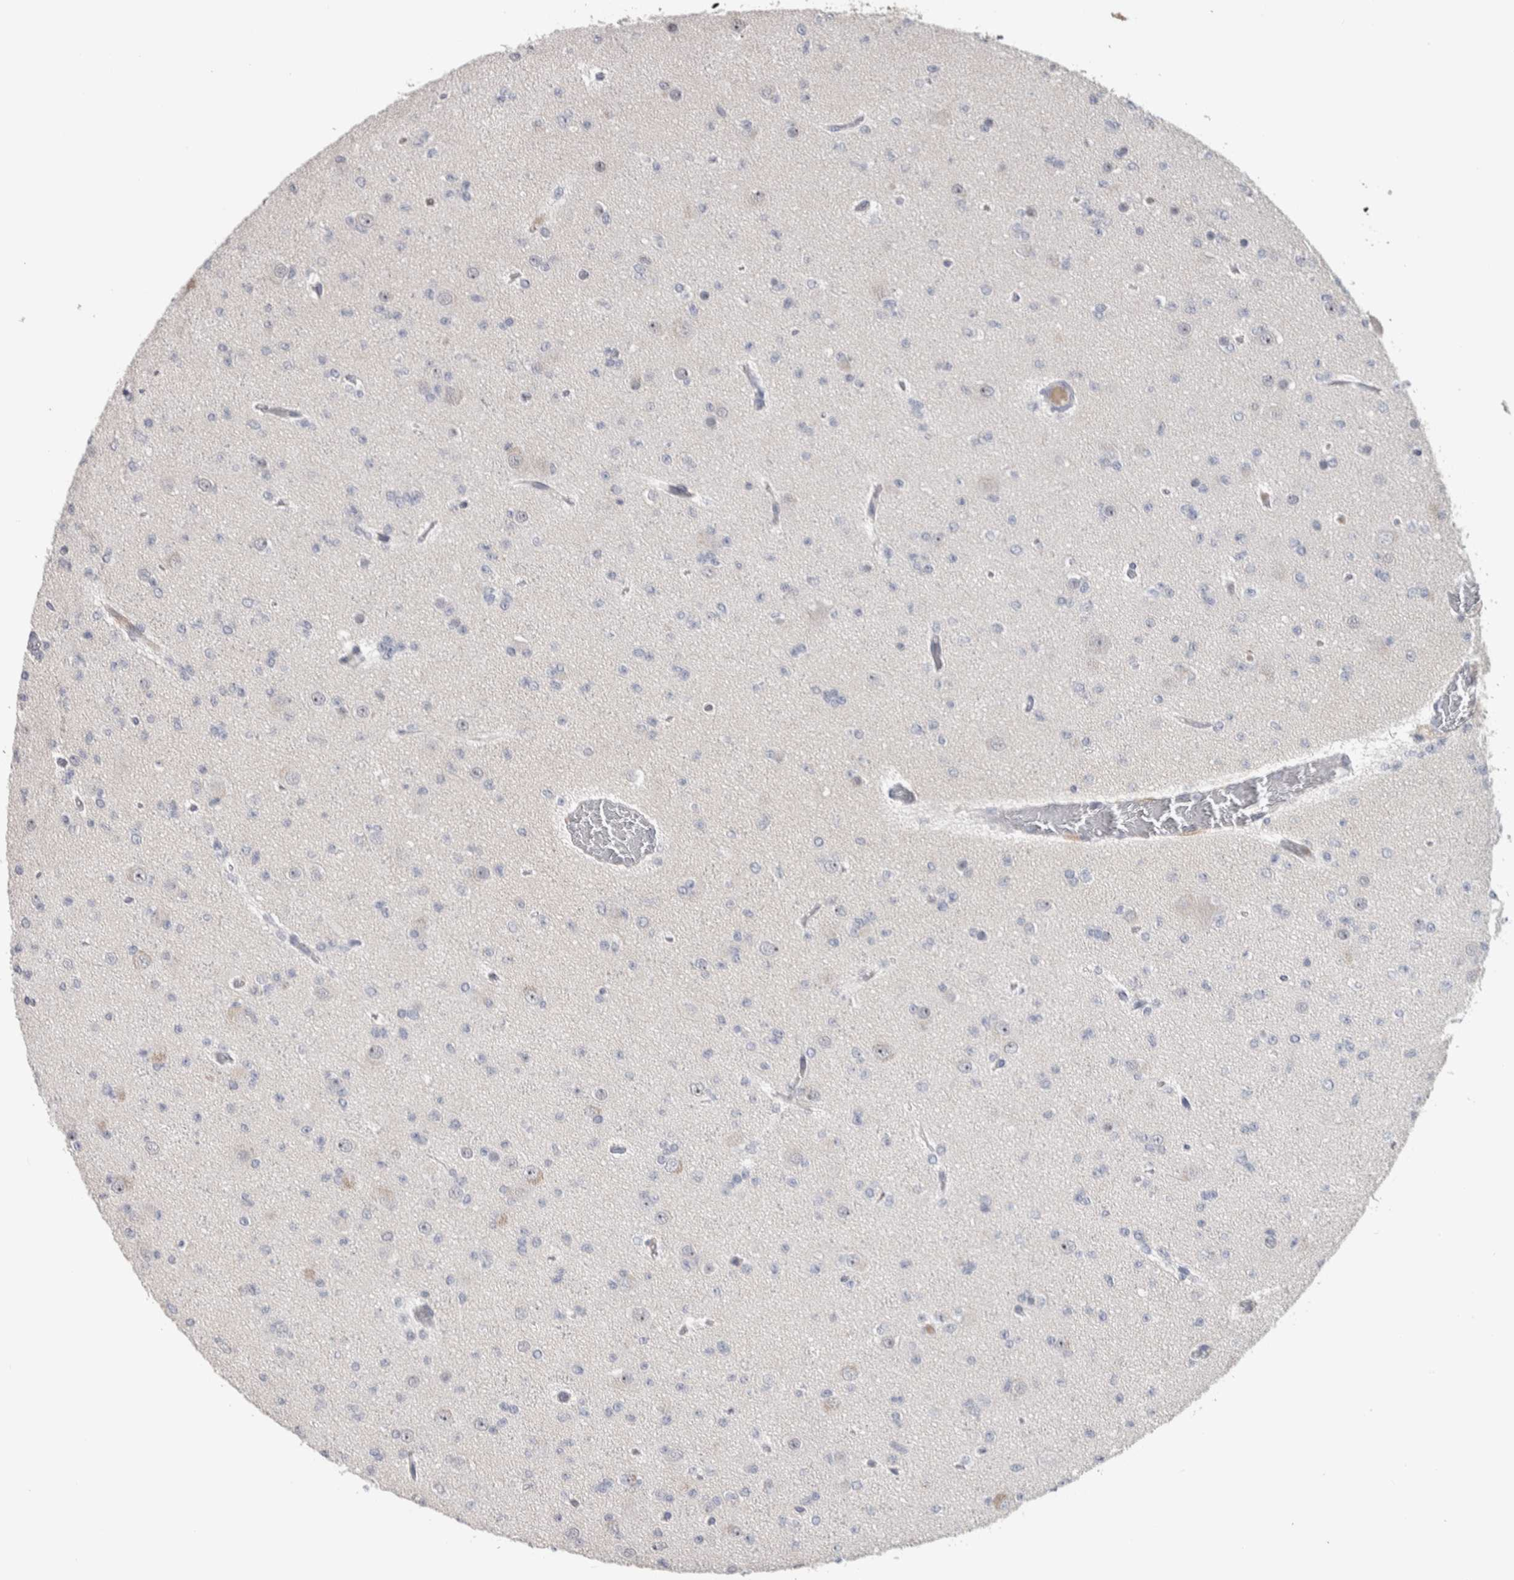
{"staining": {"intensity": "weak", "quantity": "<25%", "location": "nuclear"}, "tissue": "glioma", "cell_type": "Tumor cells", "image_type": "cancer", "snomed": [{"axis": "morphology", "description": "Glioma, malignant, Low grade"}, {"axis": "topography", "description": "Brain"}], "caption": "DAB immunohistochemical staining of human malignant glioma (low-grade) exhibits no significant positivity in tumor cells.", "gene": "TMEM102", "patient": {"sex": "female", "age": 22}}